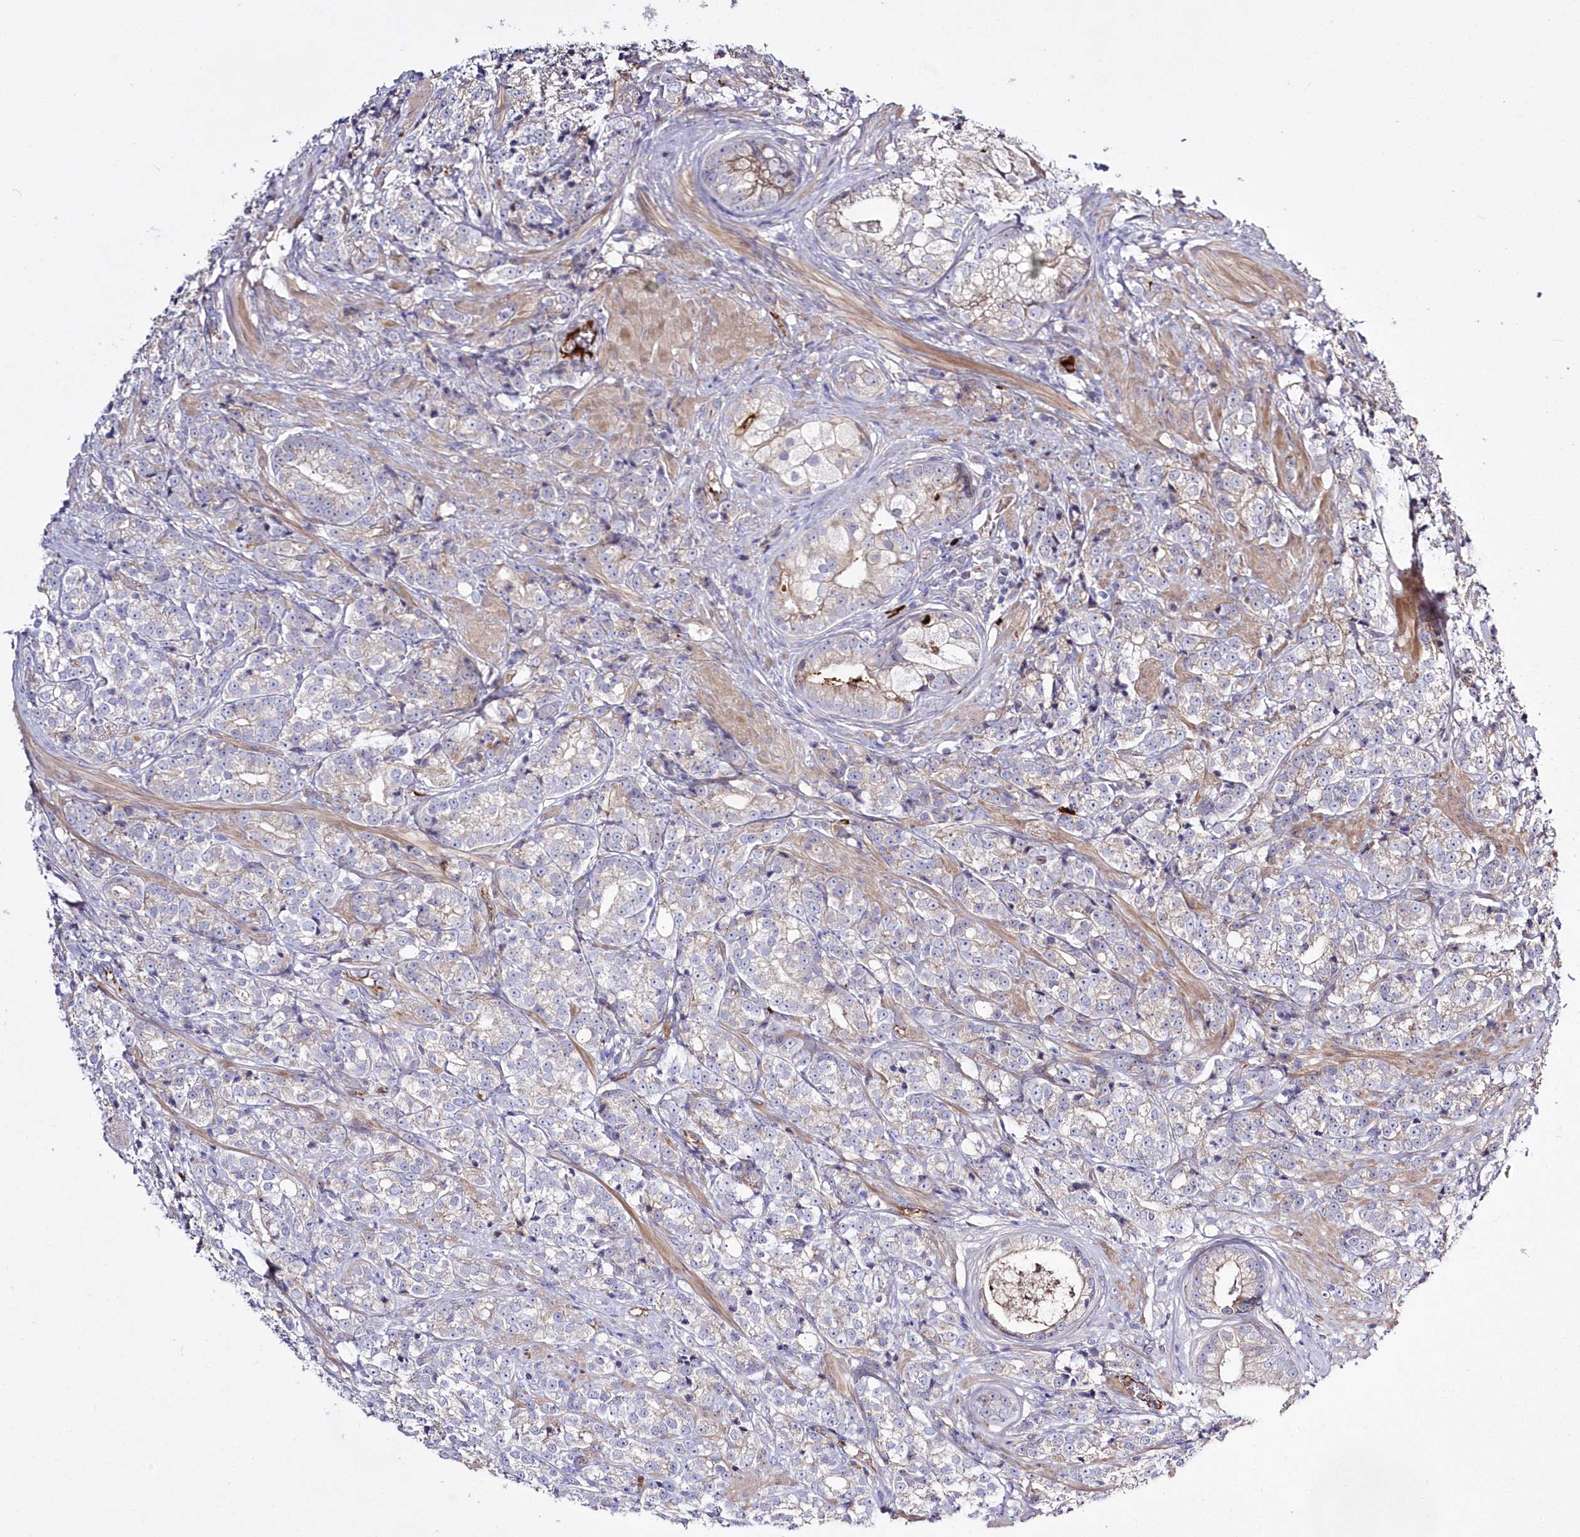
{"staining": {"intensity": "weak", "quantity": "<25%", "location": "cytoplasmic/membranous"}, "tissue": "prostate cancer", "cell_type": "Tumor cells", "image_type": "cancer", "snomed": [{"axis": "morphology", "description": "Adenocarcinoma, High grade"}, {"axis": "topography", "description": "Prostate"}], "caption": "Prostate cancer stained for a protein using IHC demonstrates no staining tumor cells.", "gene": "WBP1L", "patient": {"sex": "male", "age": 69}}